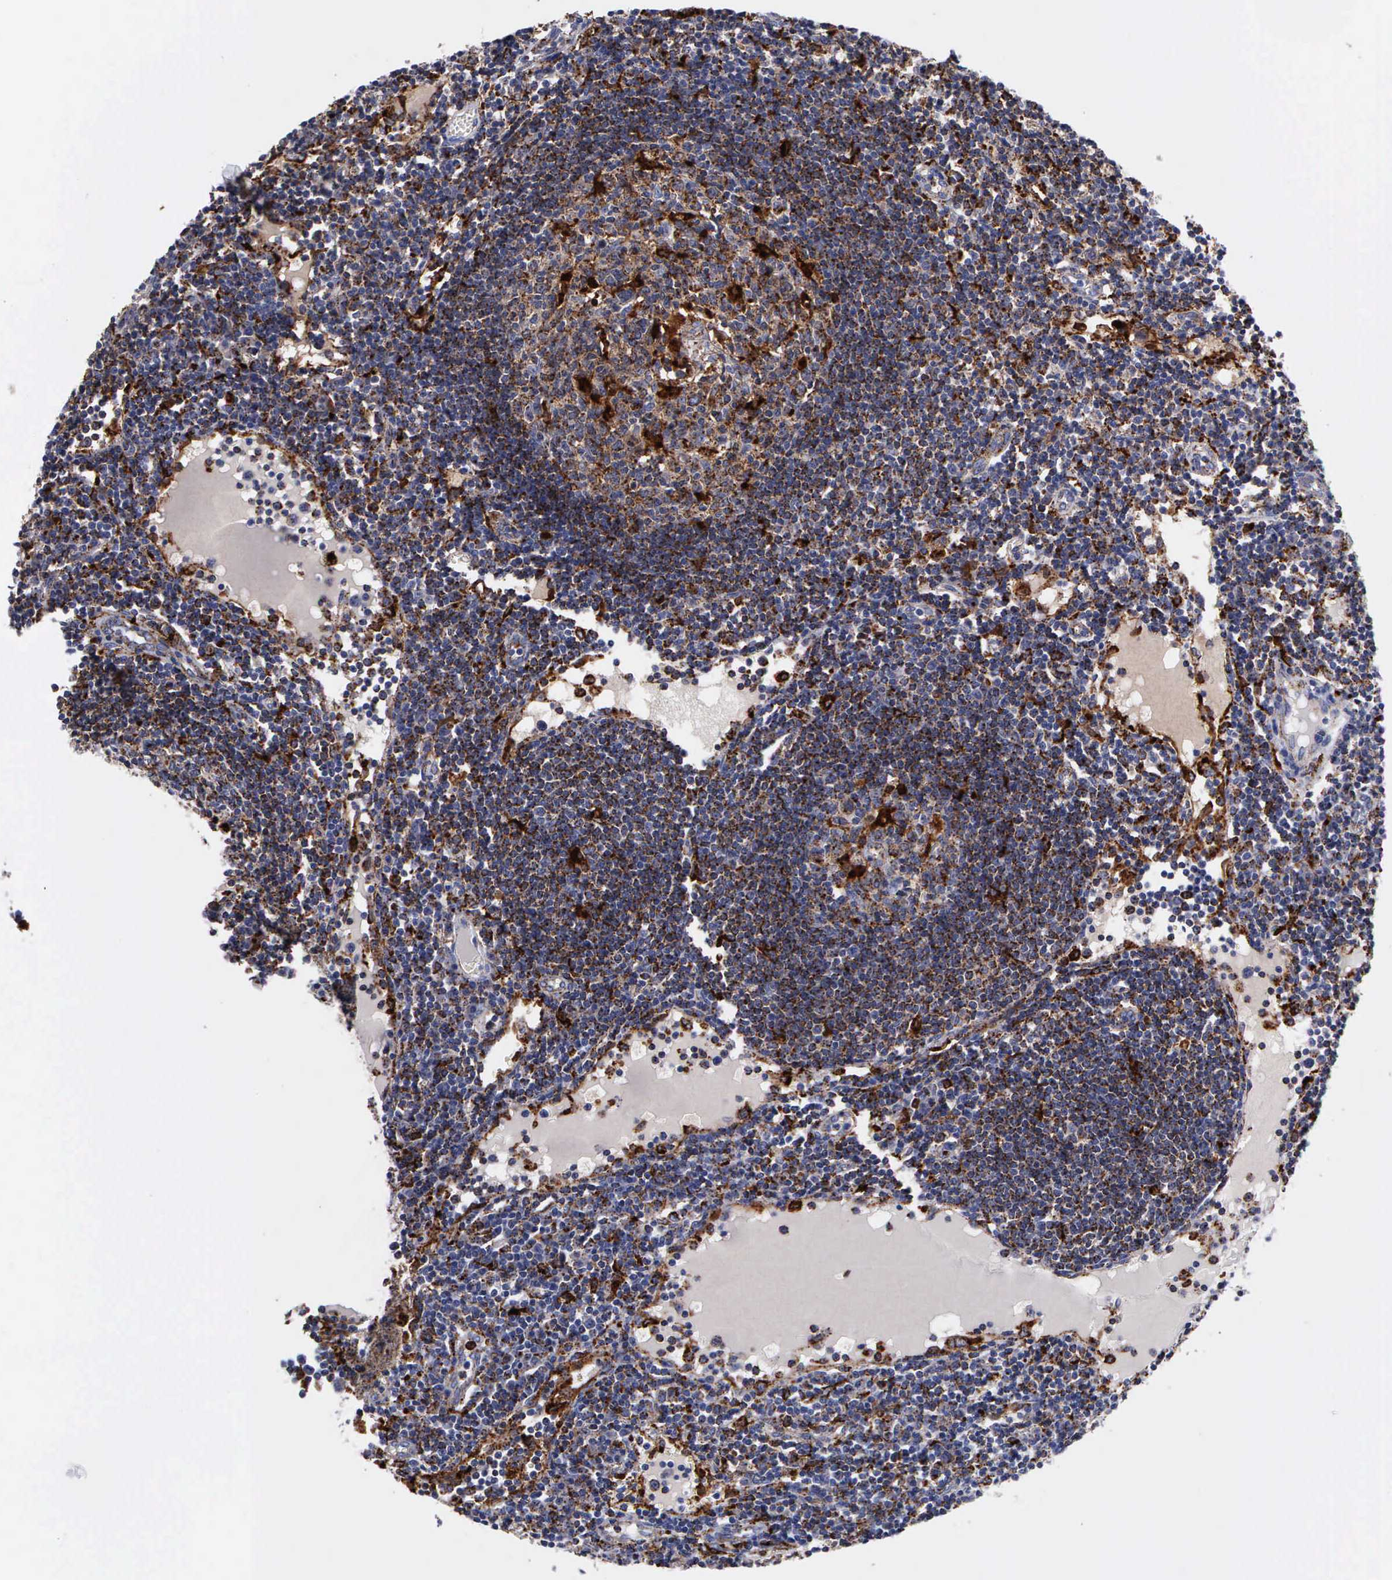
{"staining": {"intensity": "strong", "quantity": "25%-75%", "location": "cytoplasmic/membranous"}, "tissue": "lymph node", "cell_type": "Germinal center cells", "image_type": "normal", "snomed": [{"axis": "morphology", "description": "Normal tissue, NOS"}, {"axis": "topography", "description": "Lymph node"}], "caption": "Germinal center cells exhibit high levels of strong cytoplasmic/membranous staining in about 25%-75% of cells in benign lymph node. (Brightfield microscopy of DAB IHC at high magnification).", "gene": "CTSH", "patient": {"sex": "female", "age": 55}}